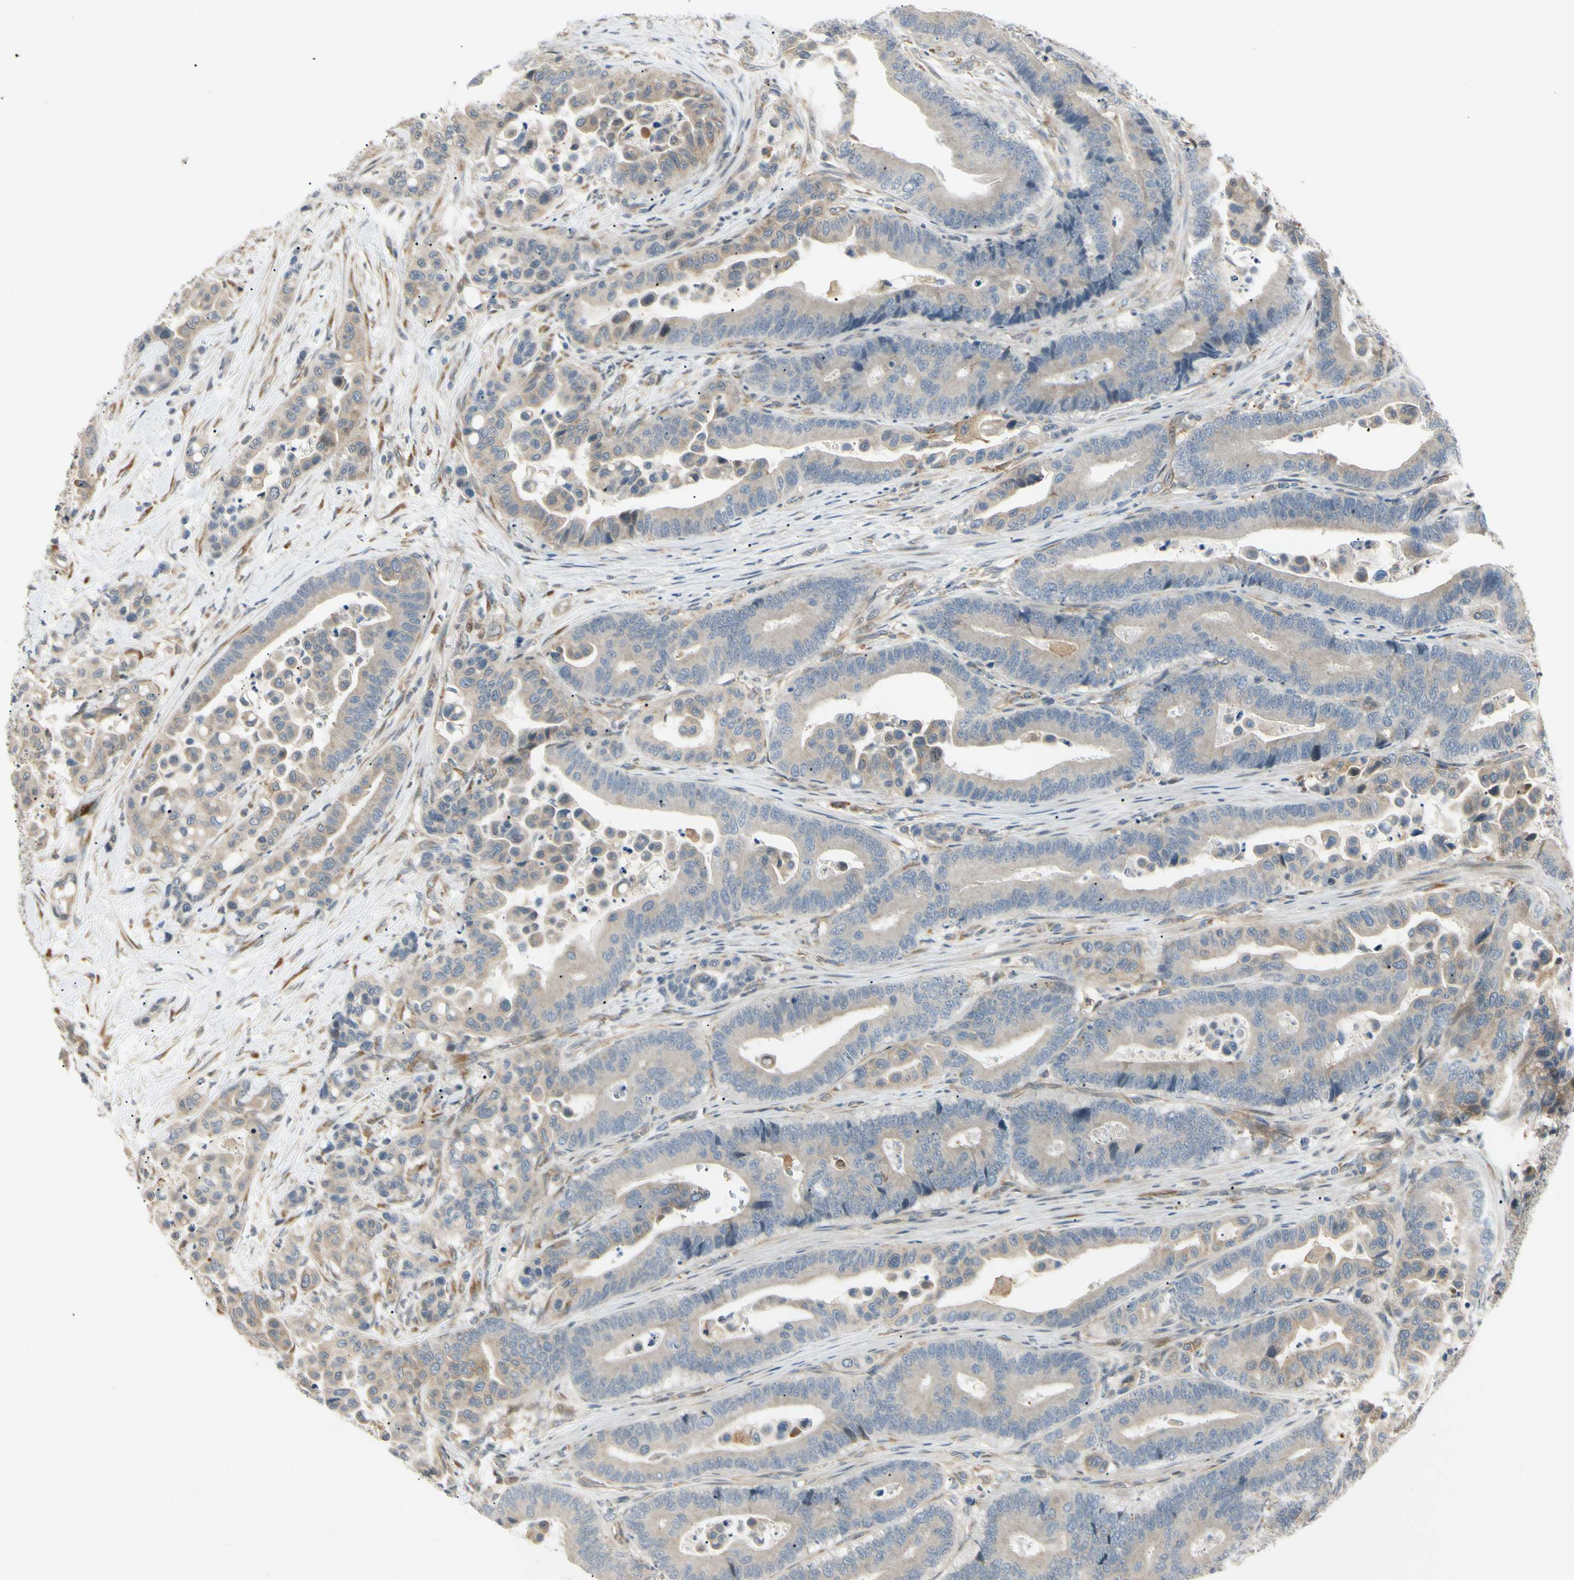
{"staining": {"intensity": "weak", "quantity": "25%-75%", "location": "cytoplasmic/membranous"}, "tissue": "colorectal cancer", "cell_type": "Tumor cells", "image_type": "cancer", "snomed": [{"axis": "morphology", "description": "Normal tissue, NOS"}, {"axis": "morphology", "description": "Adenocarcinoma, NOS"}, {"axis": "topography", "description": "Colon"}], "caption": "High-power microscopy captured an IHC histopathology image of adenocarcinoma (colorectal), revealing weak cytoplasmic/membranous staining in about 25%-75% of tumor cells.", "gene": "FNDC3B", "patient": {"sex": "male", "age": 82}}